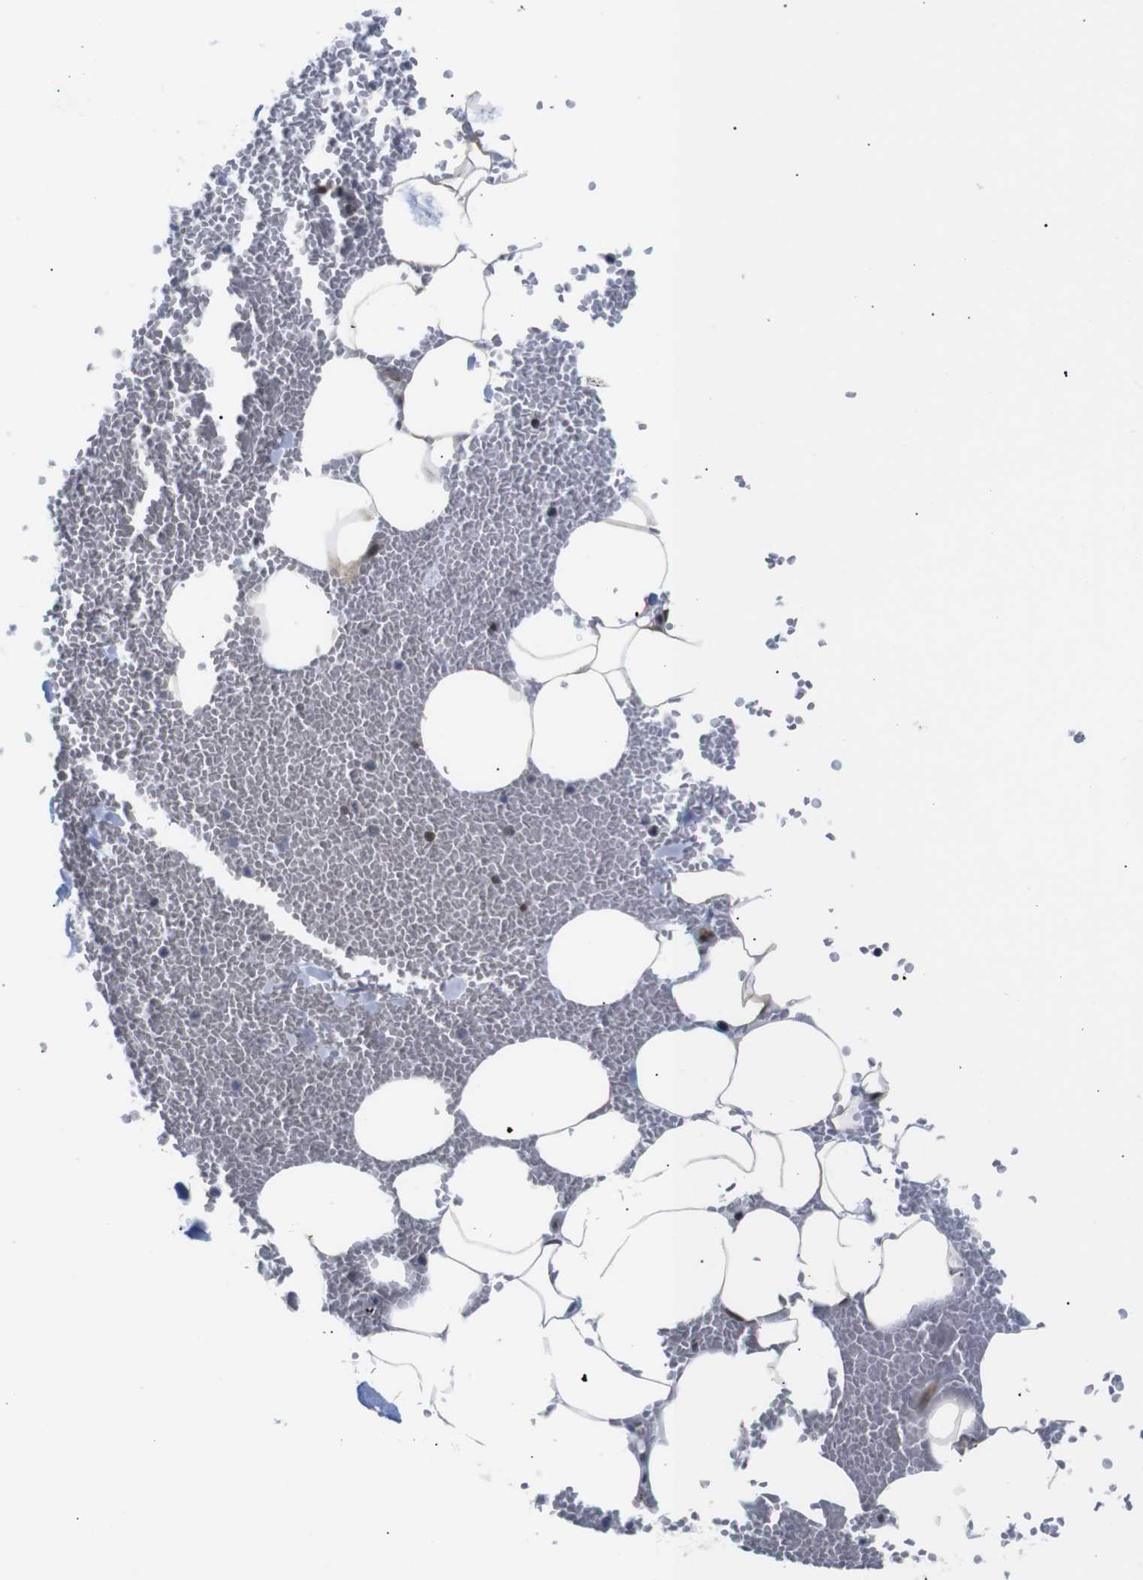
{"staining": {"intensity": "negative", "quantity": "none", "location": "none"}, "tissue": "adipose tissue", "cell_type": "Adipocytes", "image_type": "normal", "snomed": [{"axis": "morphology", "description": "Normal tissue, NOS"}, {"axis": "topography", "description": "Adipose tissue"}, {"axis": "topography", "description": "Peripheral nerve tissue"}], "caption": "Immunohistochemistry (IHC) histopathology image of normal adipose tissue: human adipose tissue stained with DAB reveals no significant protein expression in adipocytes.", "gene": "UBXN1", "patient": {"sex": "male", "age": 52}}